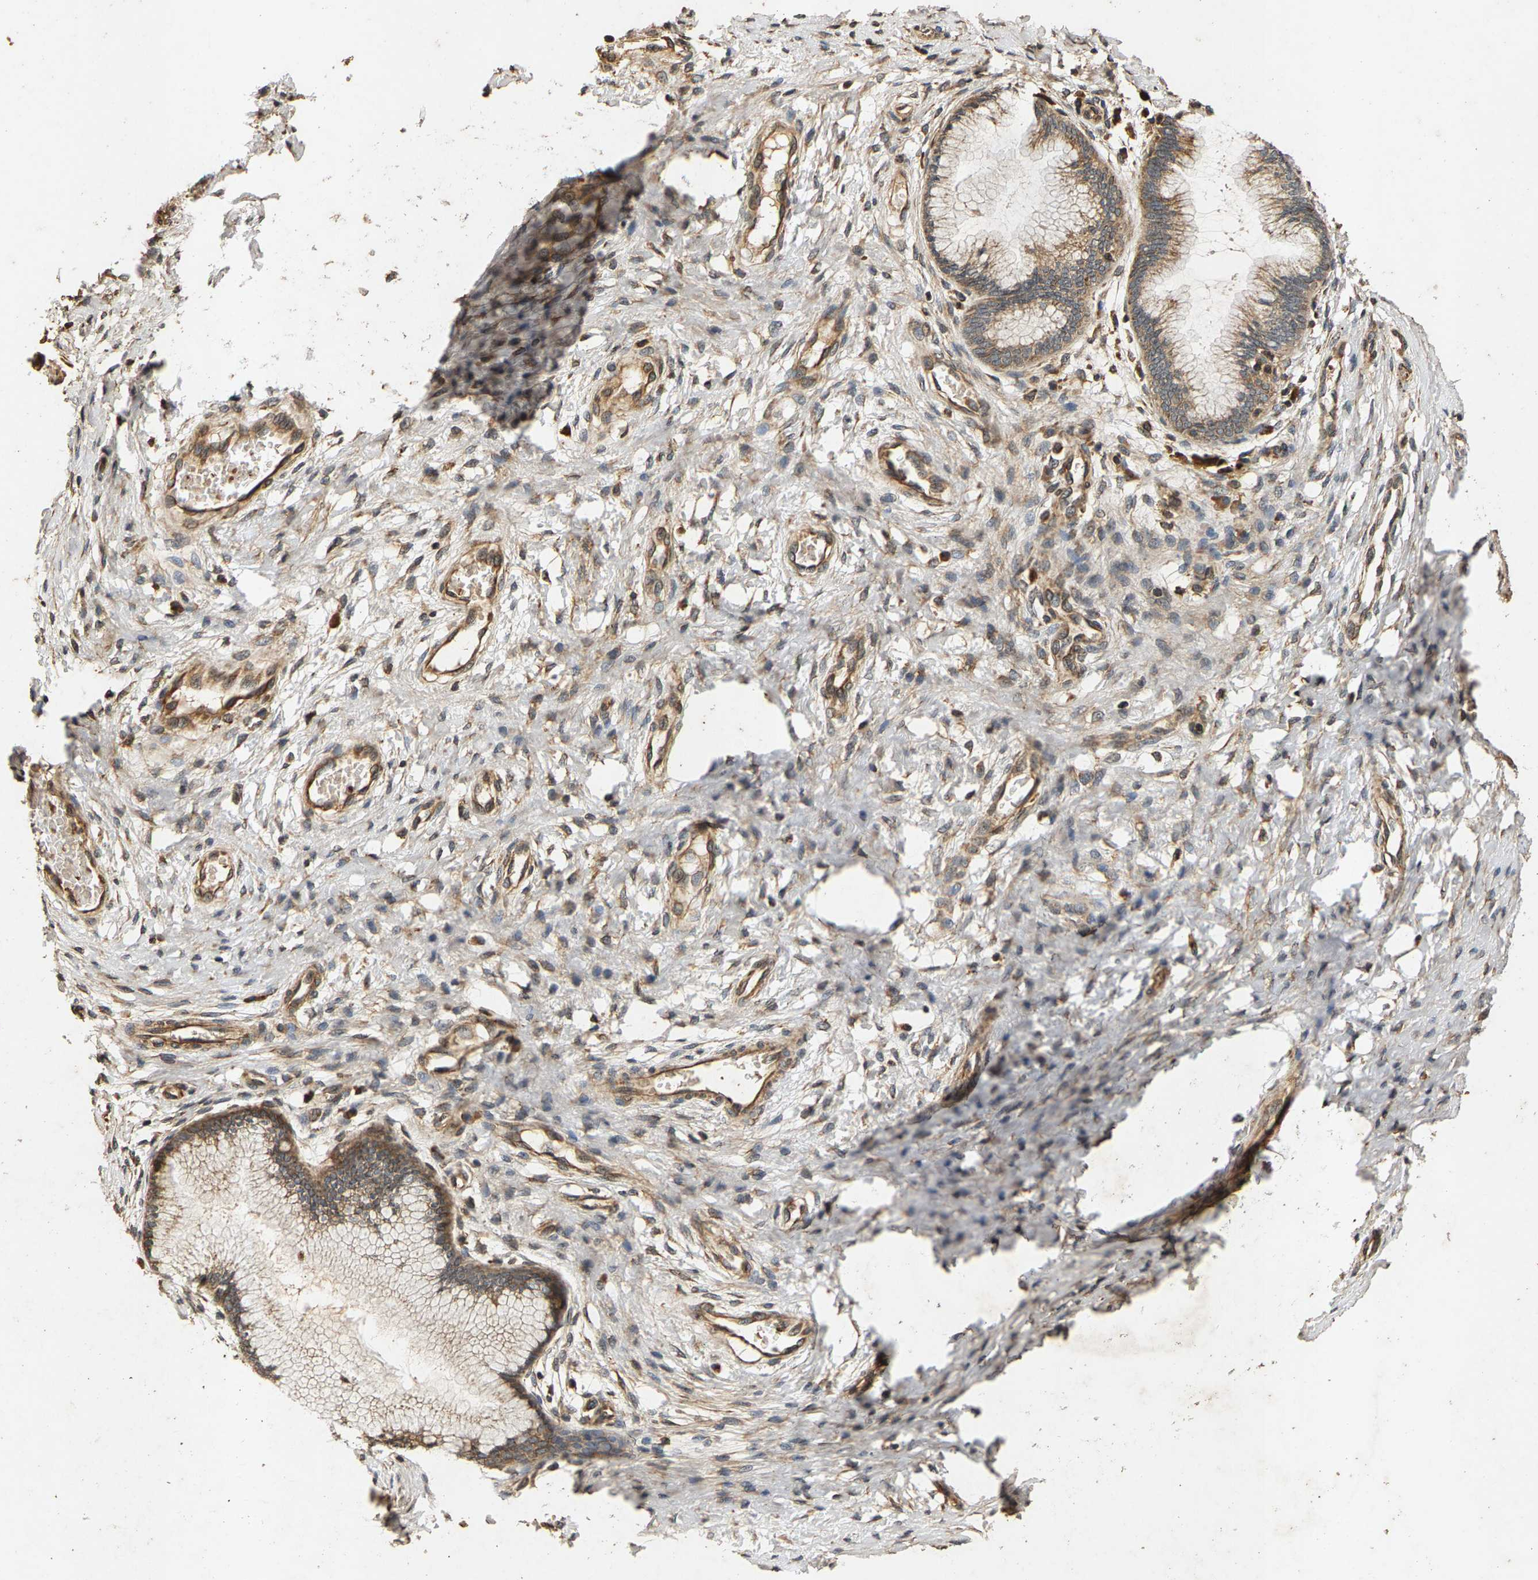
{"staining": {"intensity": "moderate", "quantity": ">75%", "location": "cytoplasmic/membranous"}, "tissue": "cervix", "cell_type": "Glandular cells", "image_type": "normal", "snomed": [{"axis": "morphology", "description": "Normal tissue, NOS"}, {"axis": "topography", "description": "Cervix"}], "caption": "This image shows benign cervix stained with immunohistochemistry (IHC) to label a protein in brown. The cytoplasmic/membranous of glandular cells show moderate positivity for the protein. Nuclei are counter-stained blue.", "gene": "CIDEC", "patient": {"sex": "female", "age": 55}}